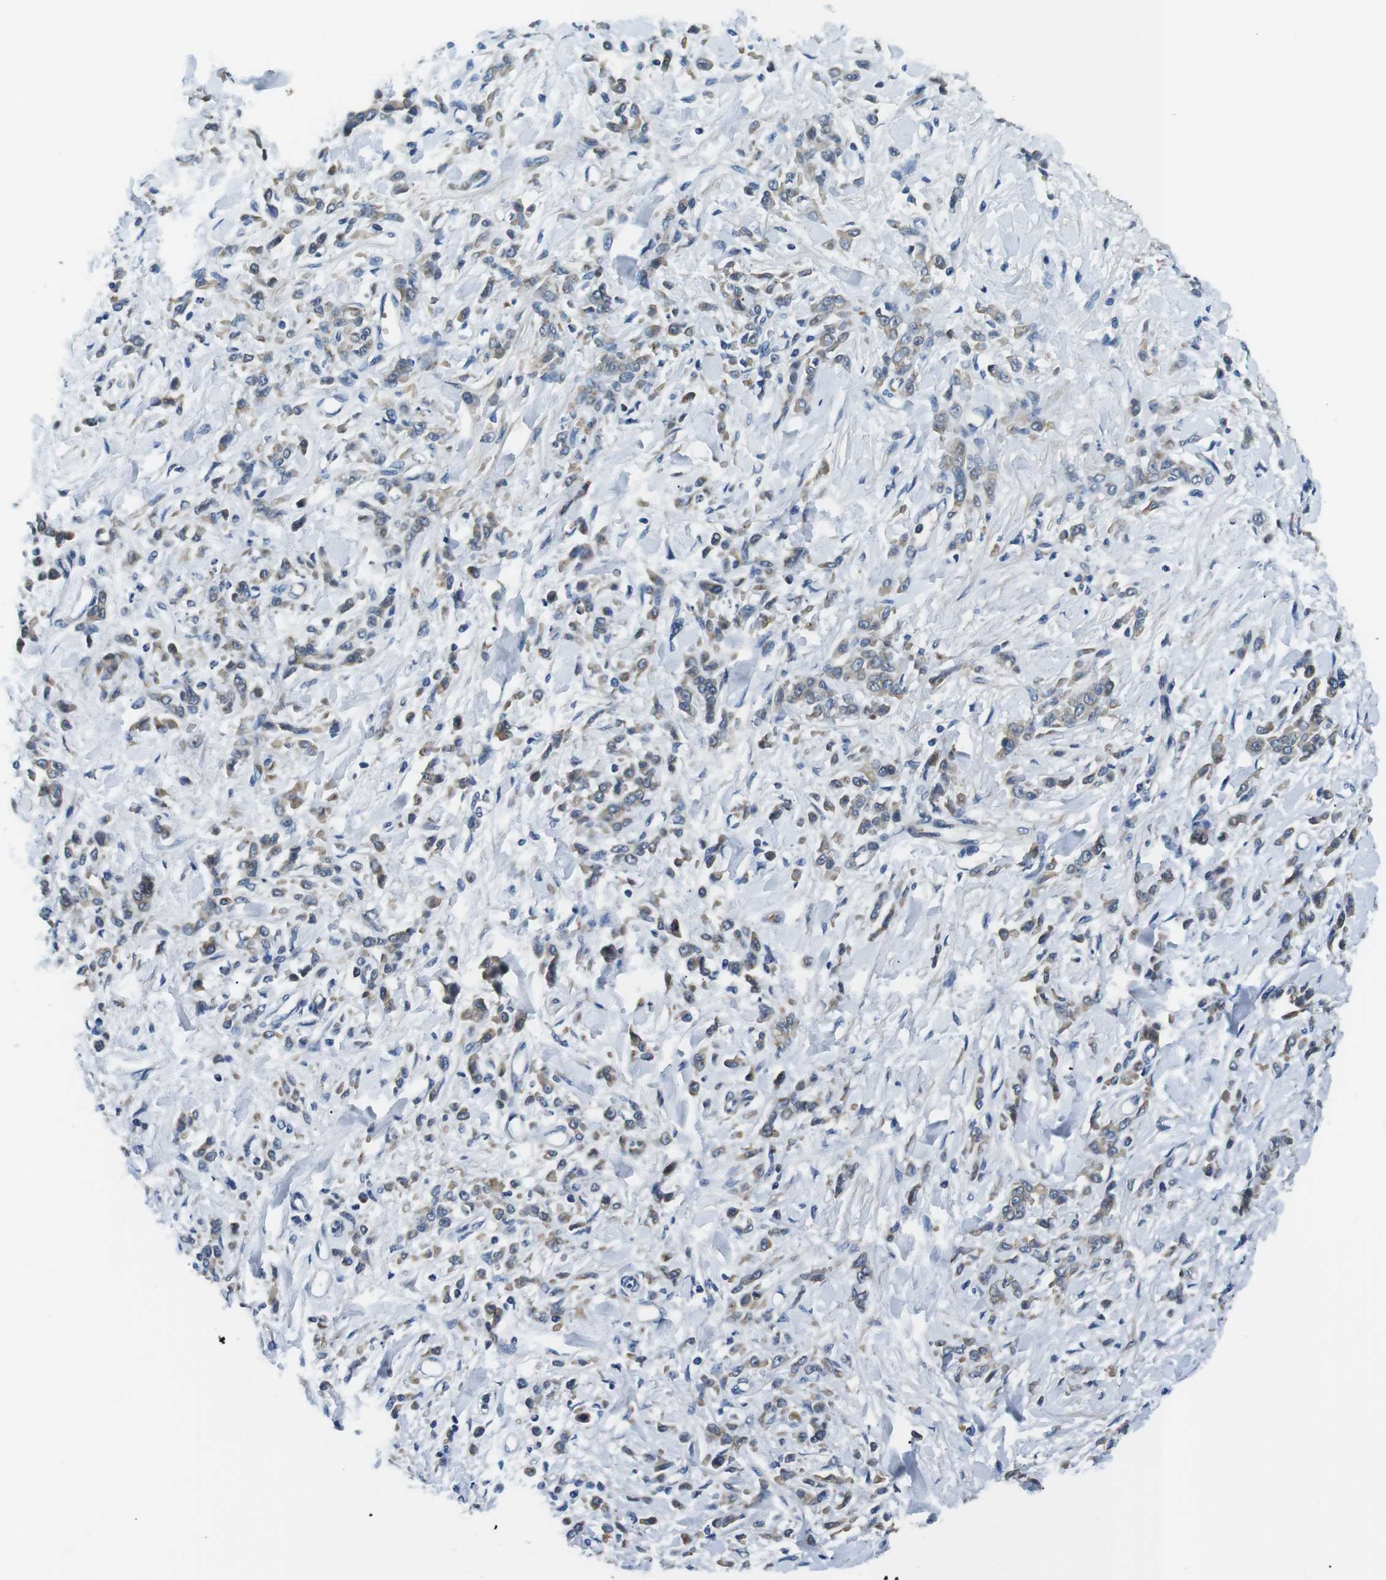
{"staining": {"intensity": "weak", "quantity": ">75%", "location": "cytoplasmic/membranous"}, "tissue": "stomach cancer", "cell_type": "Tumor cells", "image_type": "cancer", "snomed": [{"axis": "morphology", "description": "Normal tissue, NOS"}, {"axis": "morphology", "description": "Adenocarcinoma, NOS"}, {"axis": "topography", "description": "Stomach"}], "caption": "This histopathology image displays immunohistochemistry (IHC) staining of human stomach cancer (adenocarcinoma), with low weak cytoplasmic/membranous expression in approximately >75% of tumor cells.", "gene": "WSCD1", "patient": {"sex": "male", "age": 82}}